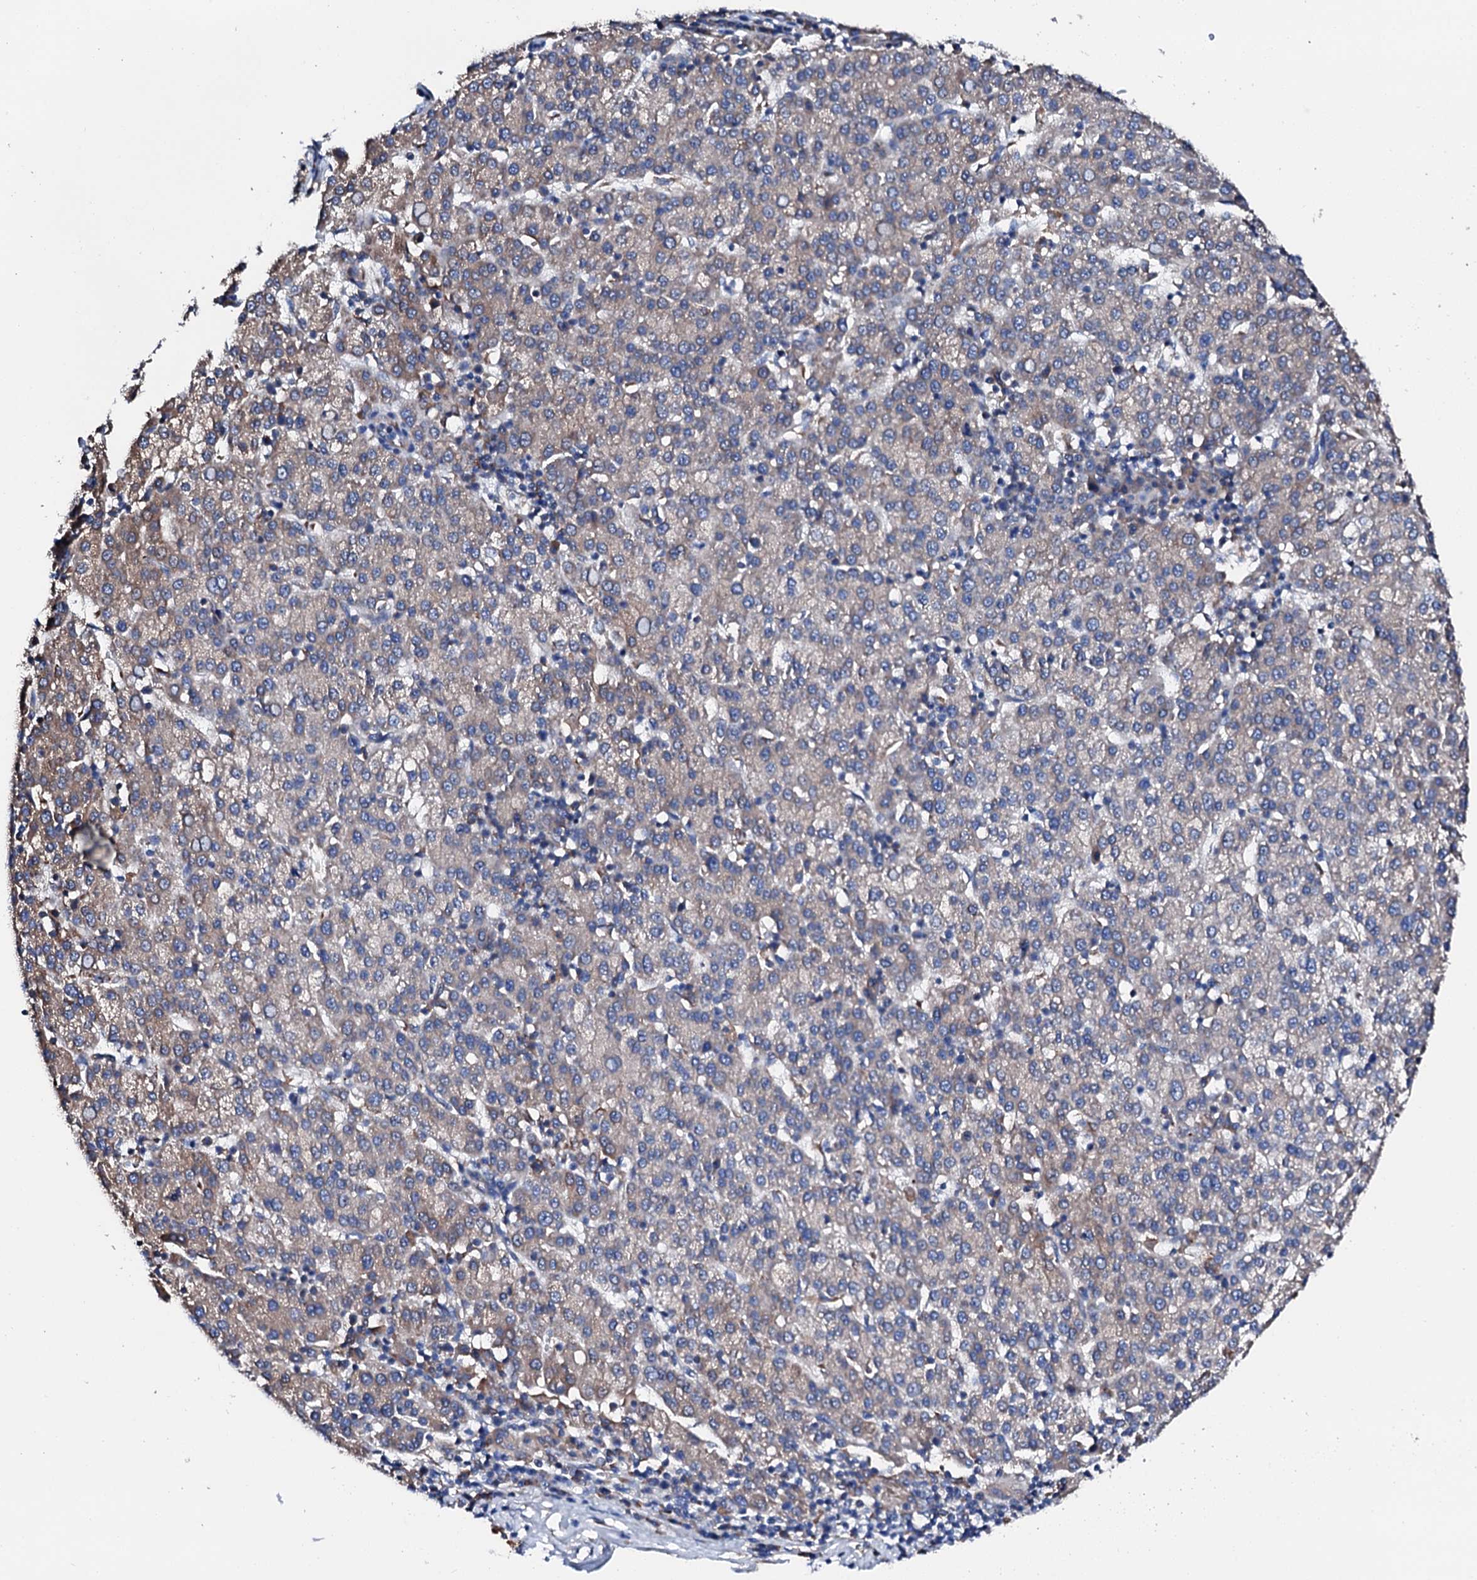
{"staining": {"intensity": "weak", "quantity": "<25%", "location": "cytoplasmic/membranous"}, "tissue": "liver cancer", "cell_type": "Tumor cells", "image_type": "cancer", "snomed": [{"axis": "morphology", "description": "Carcinoma, Hepatocellular, NOS"}, {"axis": "topography", "description": "Liver"}], "caption": "Liver cancer was stained to show a protein in brown. There is no significant expression in tumor cells.", "gene": "AMDHD1", "patient": {"sex": "female", "age": 58}}